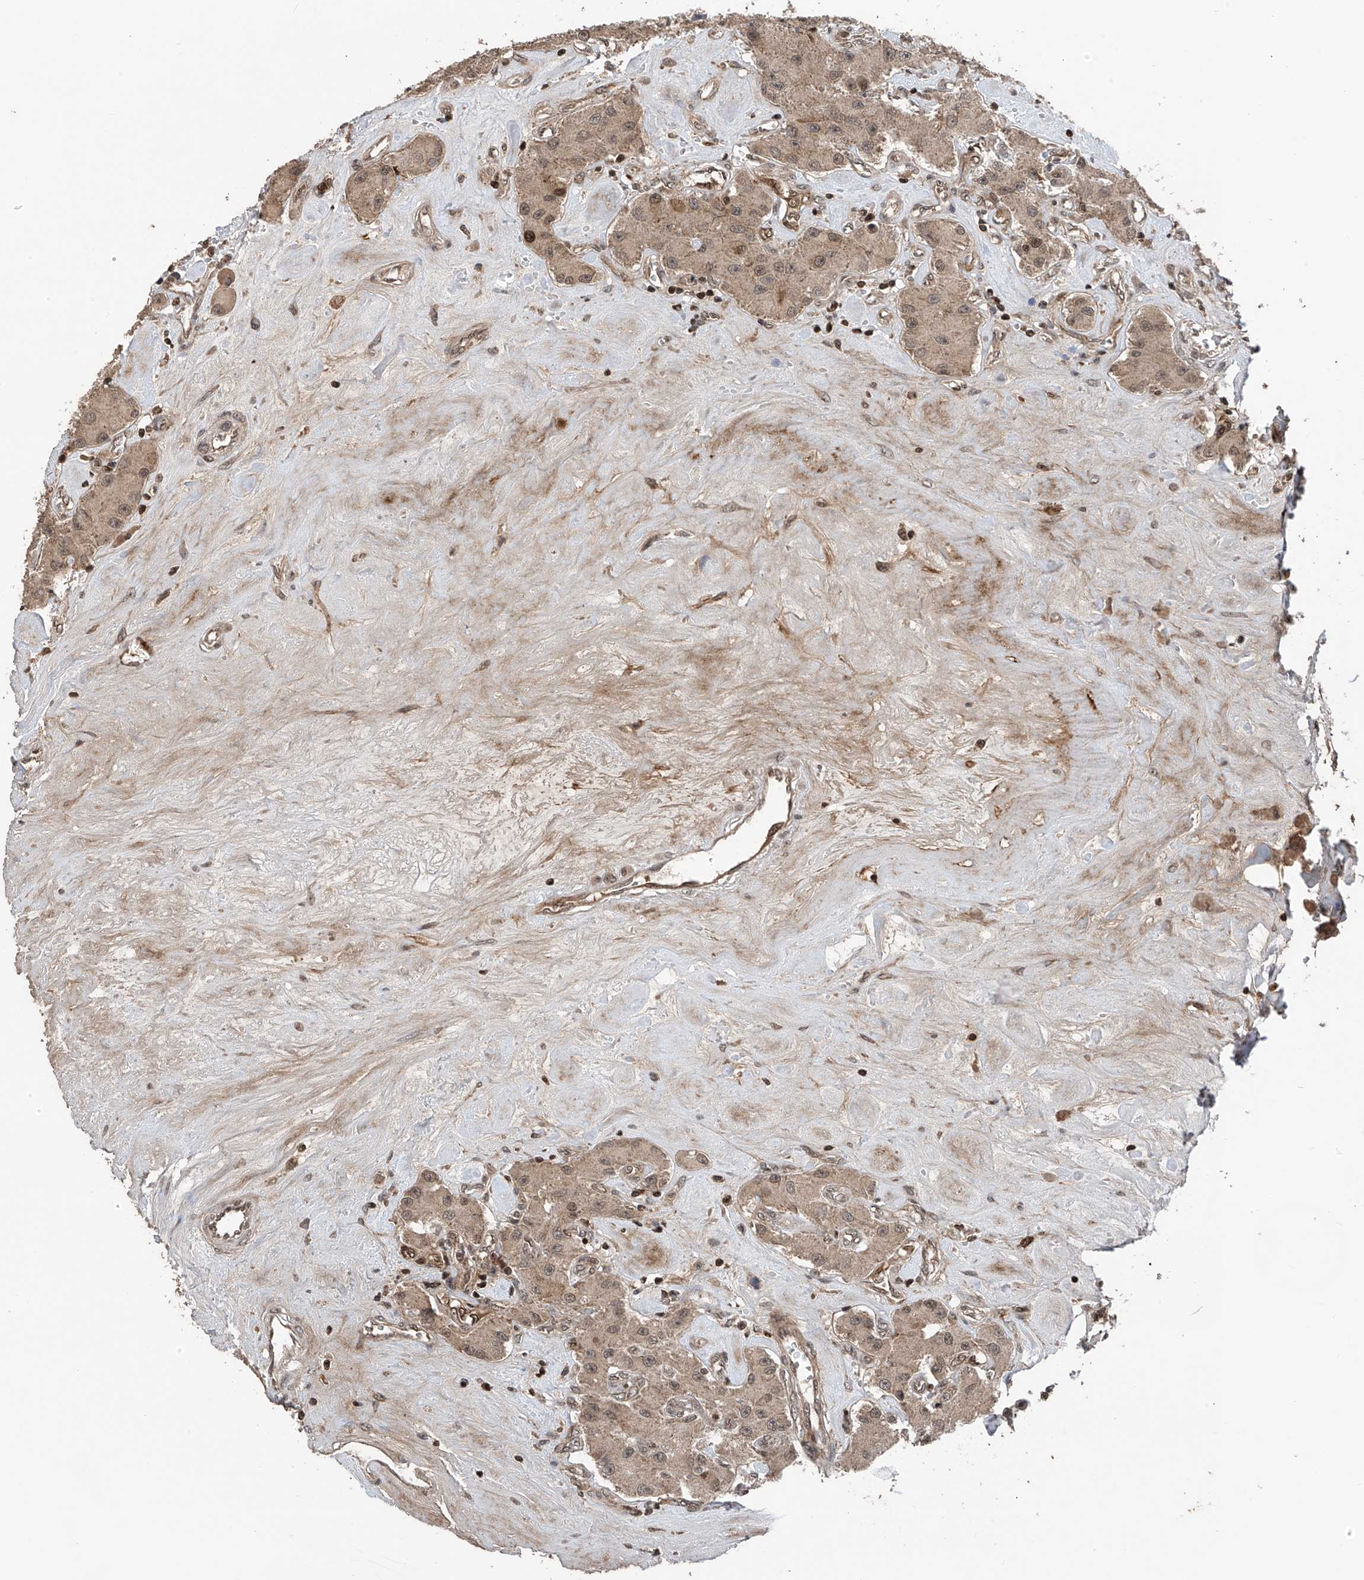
{"staining": {"intensity": "moderate", "quantity": ">75%", "location": "cytoplasmic/membranous,nuclear"}, "tissue": "carcinoid", "cell_type": "Tumor cells", "image_type": "cancer", "snomed": [{"axis": "morphology", "description": "Carcinoid, malignant, NOS"}, {"axis": "topography", "description": "Pancreas"}], "caption": "Protein staining reveals moderate cytoplasmic/membranous and nuclear expression in approximately >75% of tumor cells in carcinoid (malignant).", "gene": "DNAJC9", "patient": {"sex": "male", "age": 41}}